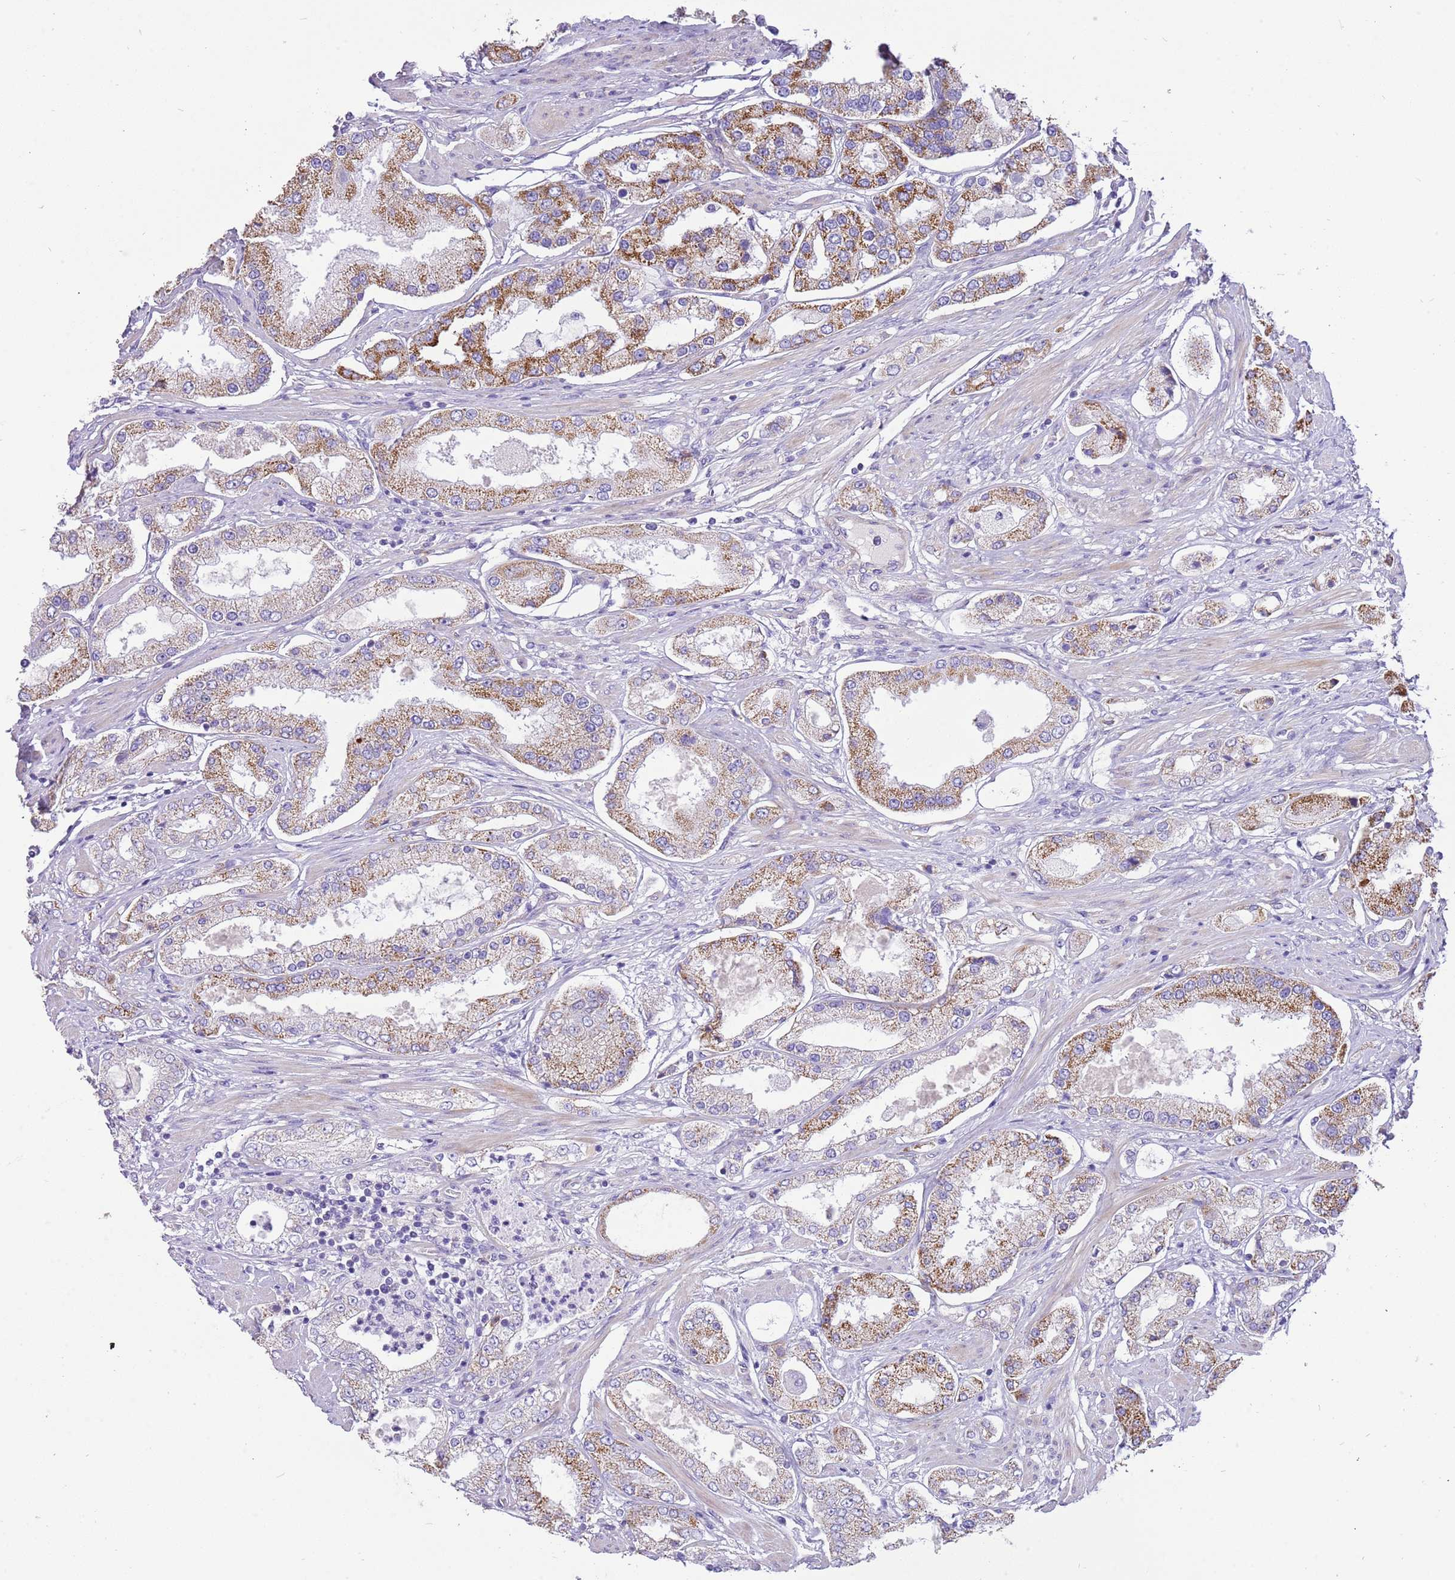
{"staining": {"intensity": "strong", "quantity": "<25%", "location": "cytoplasmic/membranous"}, "tissue": "prostate cancer", "cell_type": "Tumor cells", "image_type": "cancer", "snomed": [{"axis": "morphology", "description": "Adenocarcinoma, High grade"}, {"axis": "topography", "description": "Prostate"}], "caption": "A medium amount of strong cytoplasmic/membranous positivity is seen in about <25% of tumor cells in prostate cancer tissue.", "gene": "SERINC3", "patient": {"sex": "male", "age": 69}}